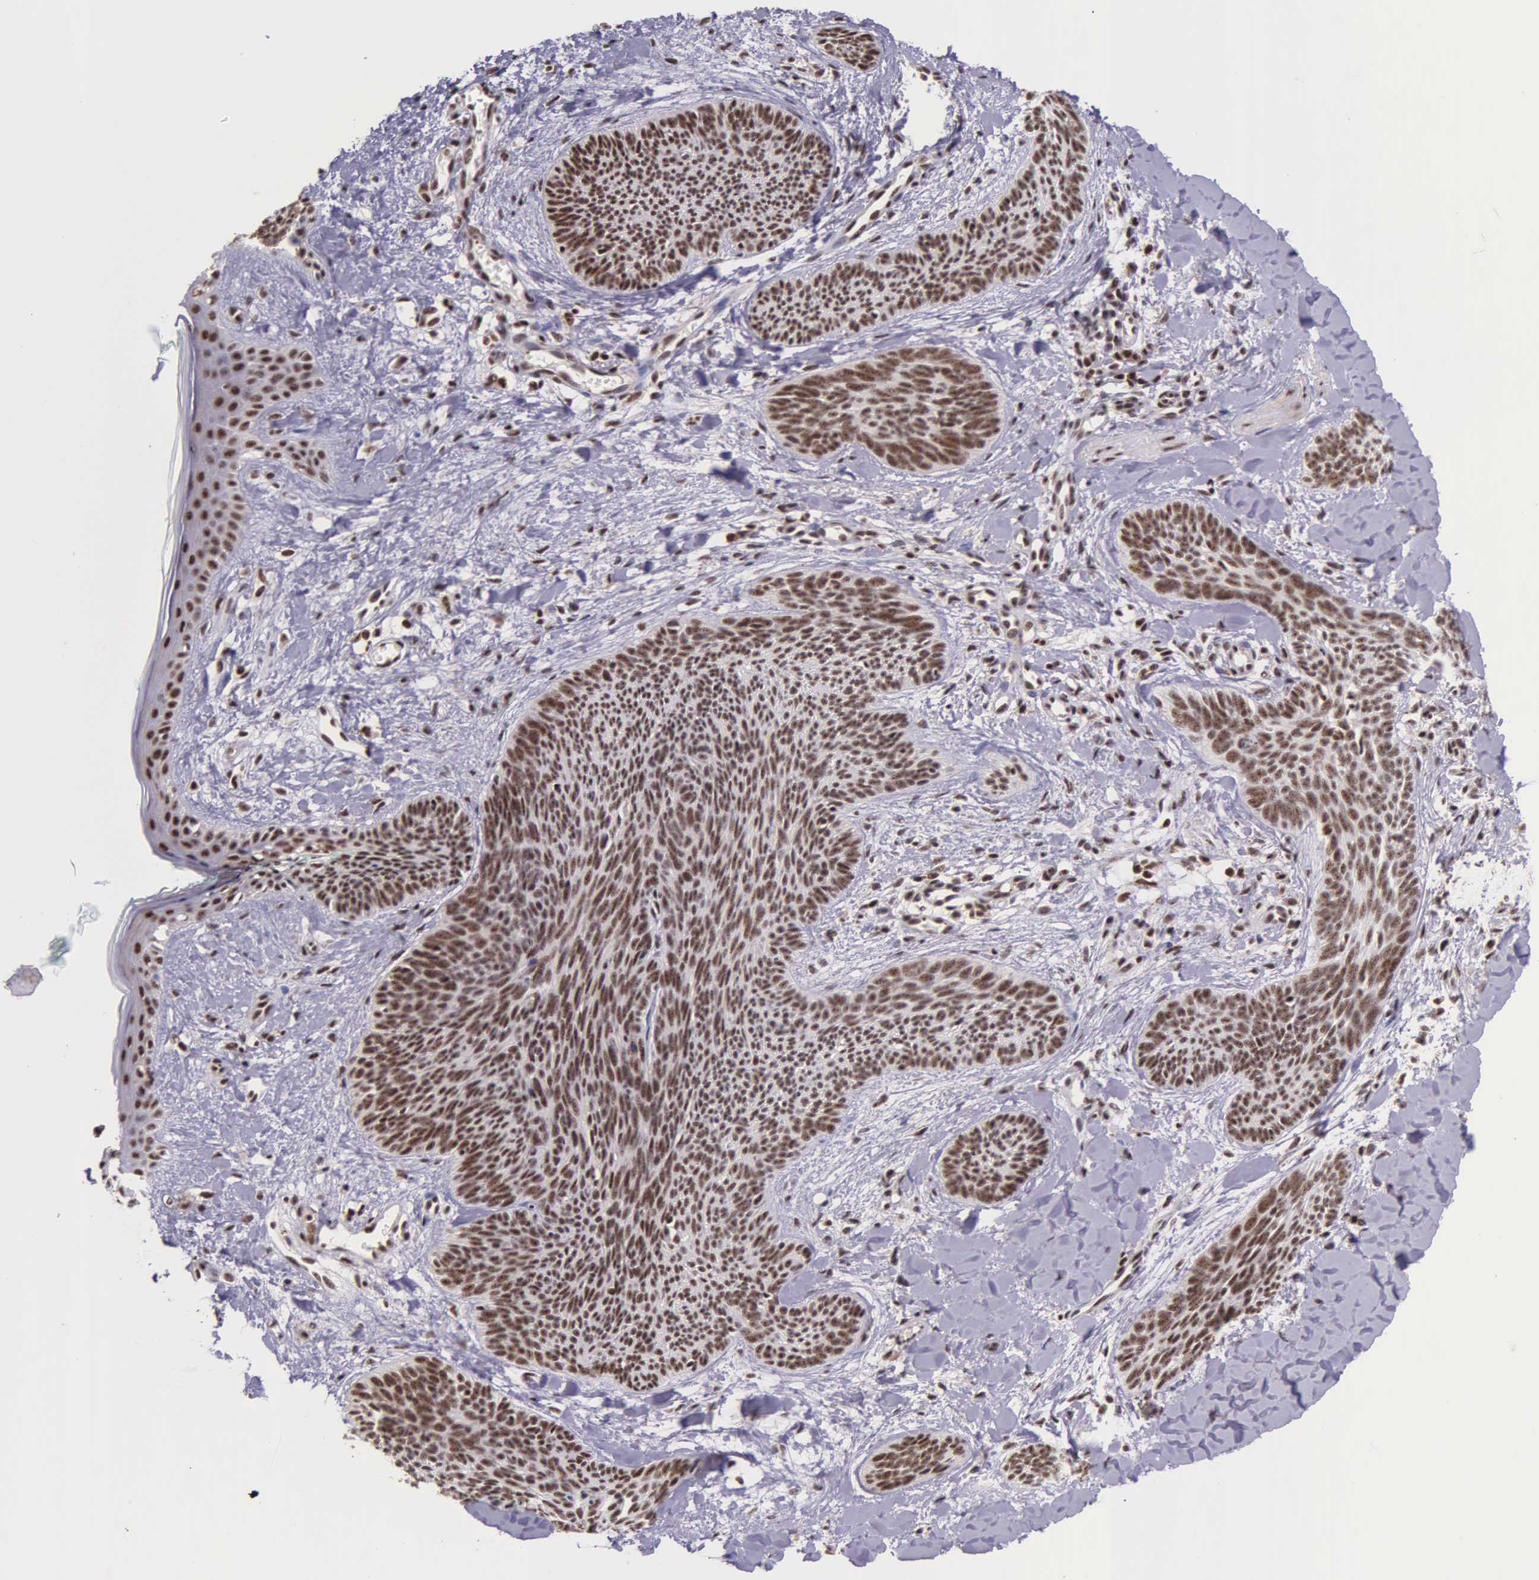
{"staining": {"intensity": "moderate", "quantity": ">75%", "location": "nuclear"}, "tissue": "skin cancer", "cell_type": "Tumor cells", "image_type": "cancer", "snomed": [{"axis": "morphology", "description": "Basal cell carcinoma"}, {"axis": "topography", "description": "Skin"}], "caption": "Human skin cancer (basal cell carcinoma) stained with a protein marker displays moderate staining in tumor cells.", "gene": "FAM47A", "patient": {"sex": "female", "age": 81}}